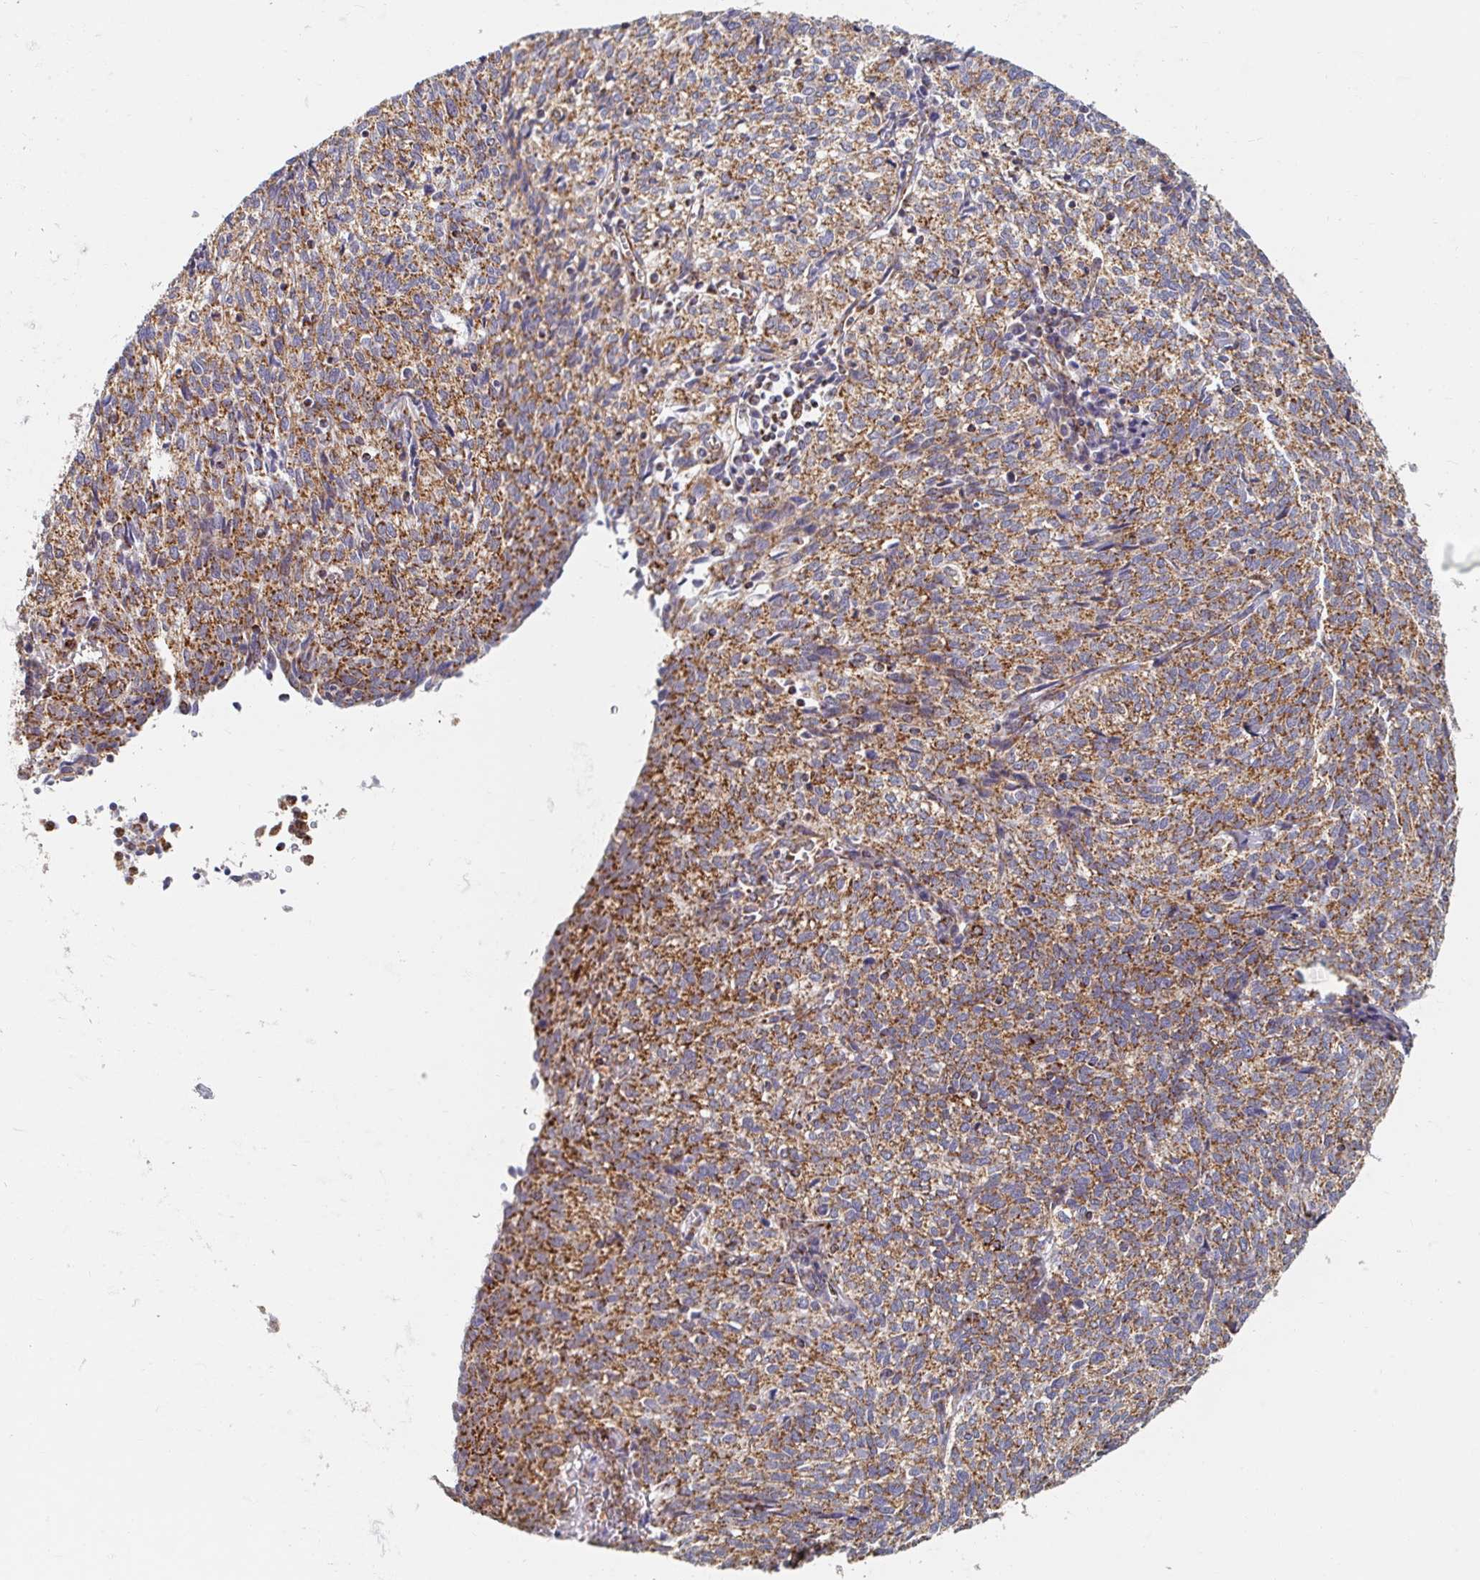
{"staining": {"intensity": "moderate", "quantity": ">75%", "location": "cytoplasmic/membranous"}, "tissue": "cervical cancer", "cell_type": "Tumor cells", "image_type": "cancer", "snomed": [{"axis": "morphology", "description": "Normal tissue, NOS"}, {"axis": "morphology", "description": "Squamous cell carcinoma, NOS"}, {"axis": "topography", "description": "Vagina"}, {"axis": "topography", "description": "Cervix"}], "caption": "This histopathology image displays cervical squamous cell carcinoma stained with IHC to label a protein in brown. The cytoplasmic/membranous of tumor cells show moderate positivity for the protein. Nuclei are counter-stained blue.", "gene": "MAVS", "patient": {"sex": "female", "age": 45}}